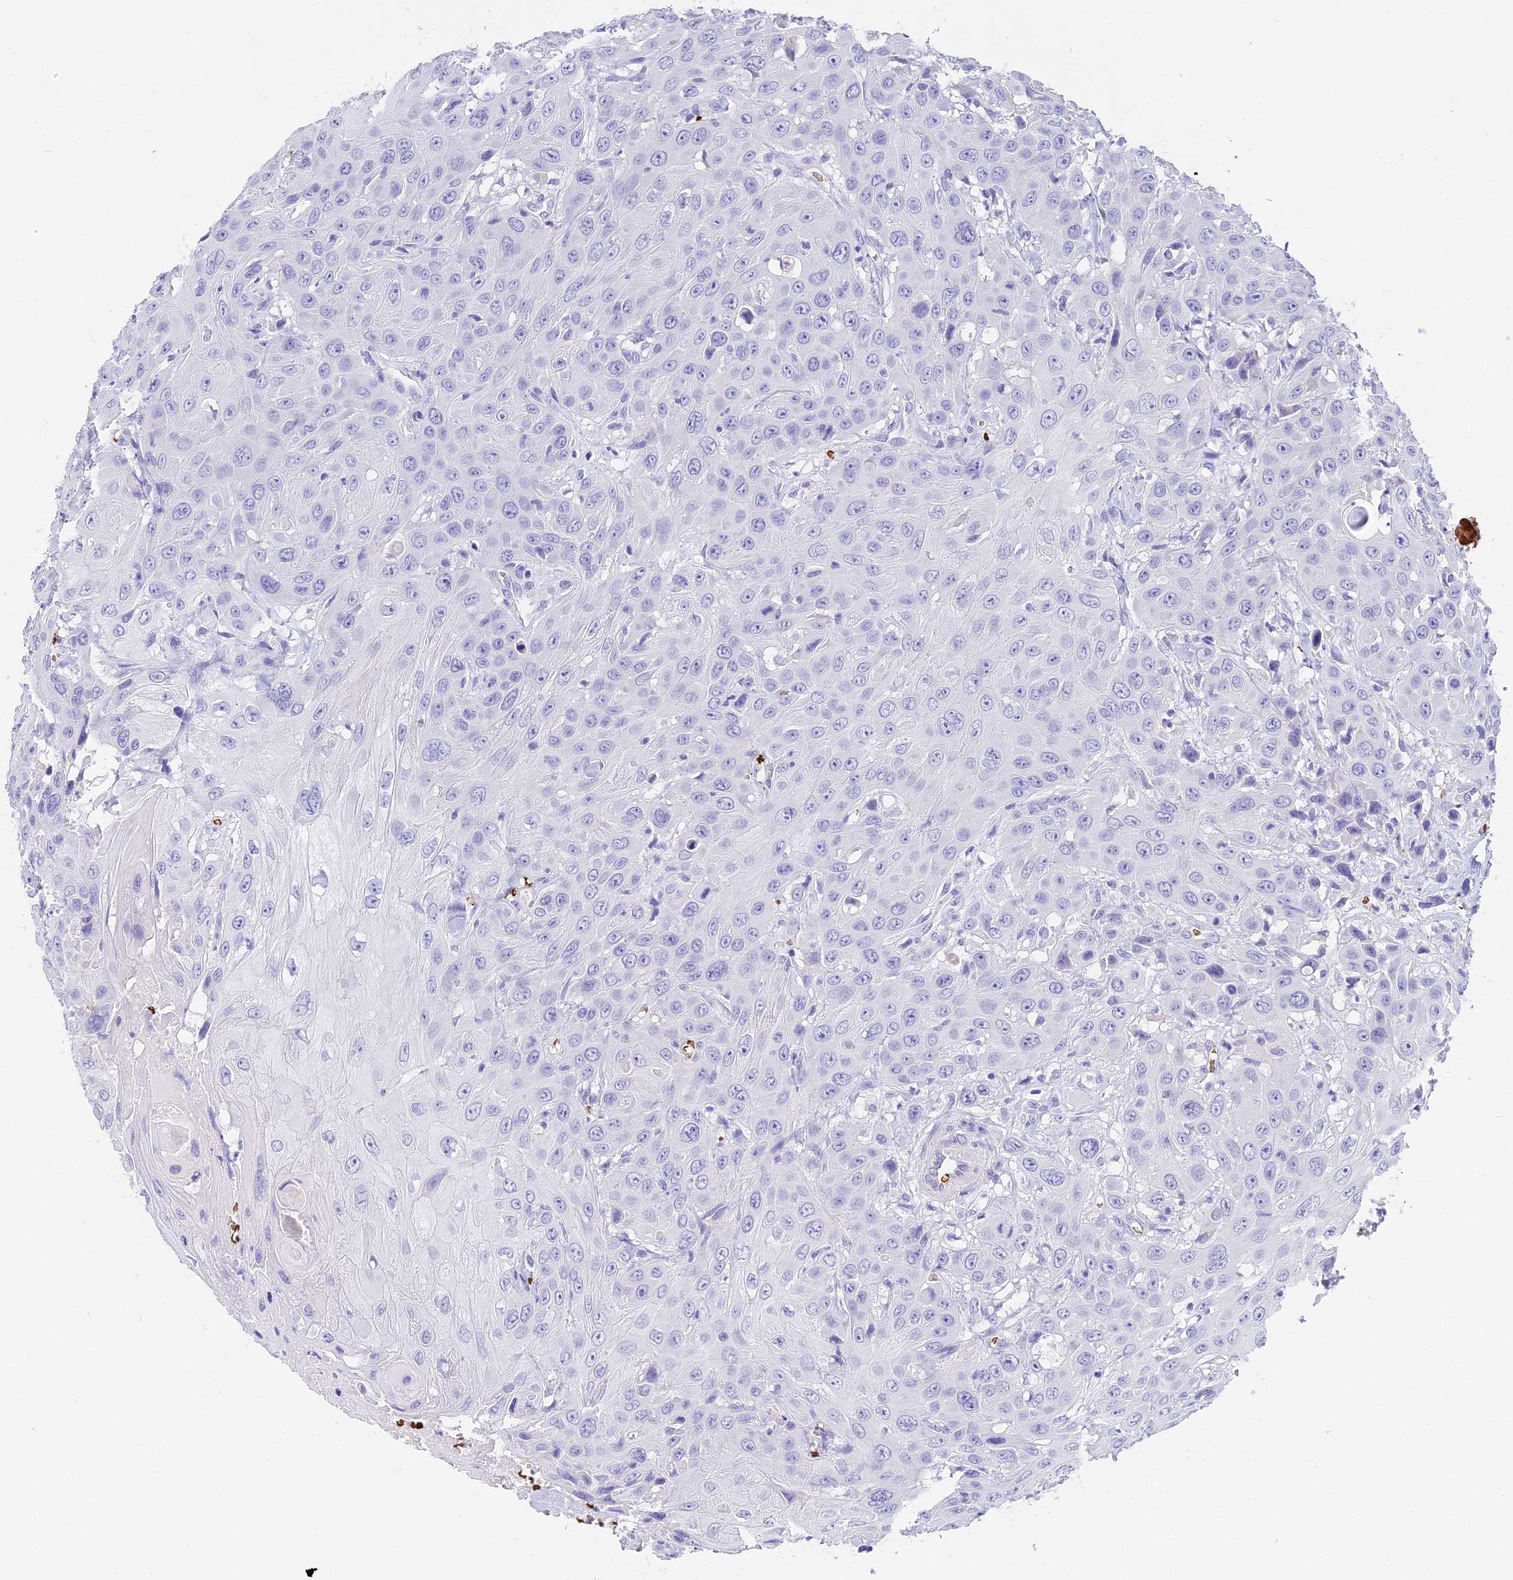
{"staining": {"intensity": "negative", "quantity": "none", "location": "none"}, "tissue": "head and neck cancer", "cell_type": "Tumor cells", "image_type": "cancer", "snomed": [{"axis": "morphology", "description": "Squamous cell carcinoma, NOS"}, {"axis": "topography", "description": "Head-Neck"}], "caption": "Histopathology image shows no protein expression in tumor cells of head and neck squamous cell carcinoma tissue.", "gene": "TNNC2", "patient": {"sex": "male", "age": 81}}